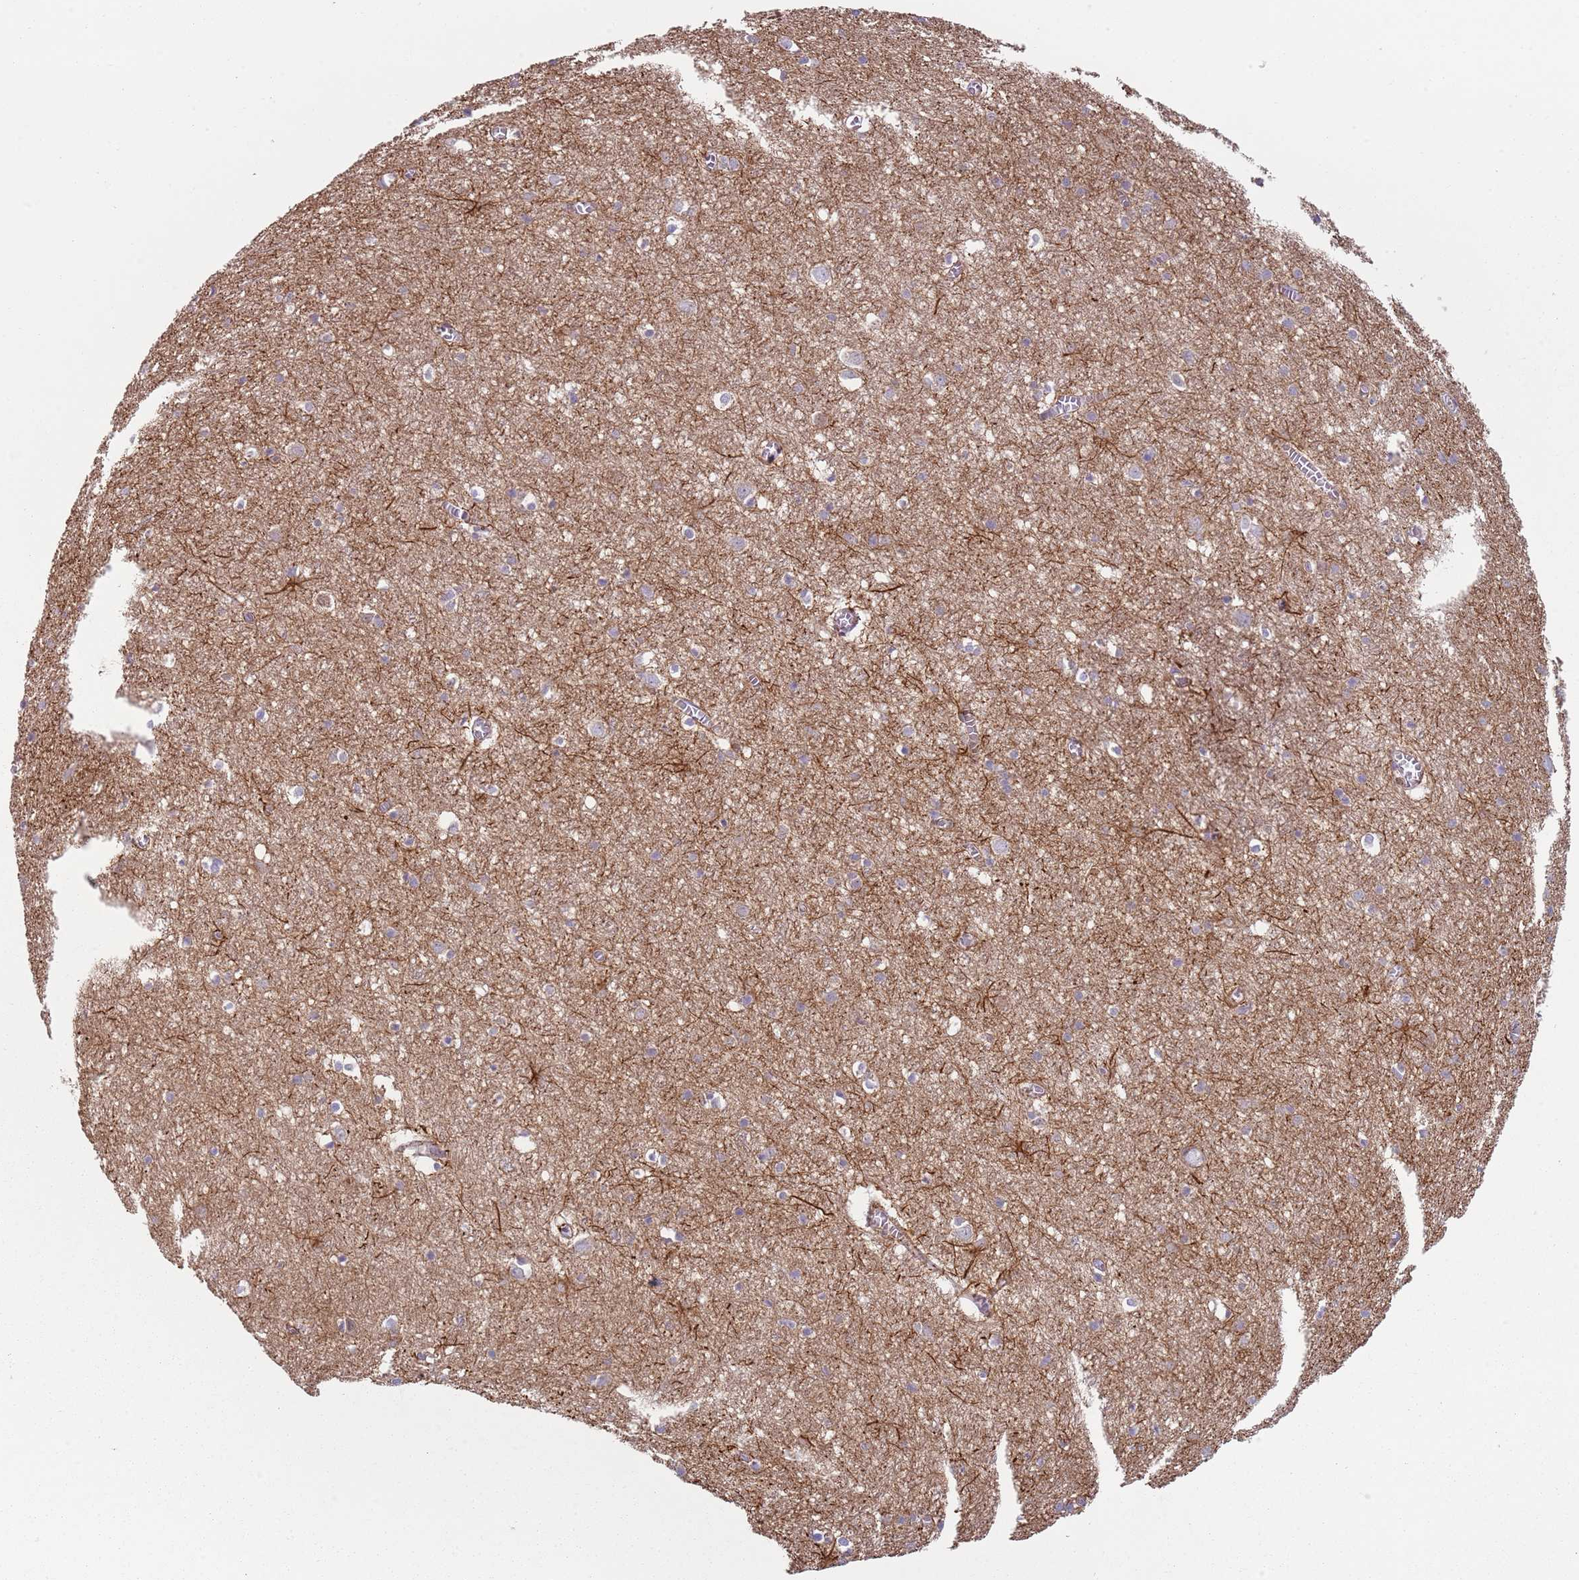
{"staining": {"intensity": "moderate", "quantity": "25%-75%", "location": "cytoplasmic/membranous"}, "tissue": "cerebral cortex", "cell_type": "Endothelial cells", "image_type": "normal", "snomed": [{"axis": "morphology", "description": "Normal tissue, NOS"}, {"axis": "topography", "description": "Cerebral cortex"}], "caption": "Normal cerebral cortex reveals moderate cytoplasmic/membranous positivity in approximately 25%-75% of endothelial cells, visualized by immunohistochemistry. The staining was performed using DAB, with brown indicating positive protein expression. Nuclei are stained blue with hematoxylin.", "gene": "GNAI1", "patient": {"sex": "female", "age": 64}}